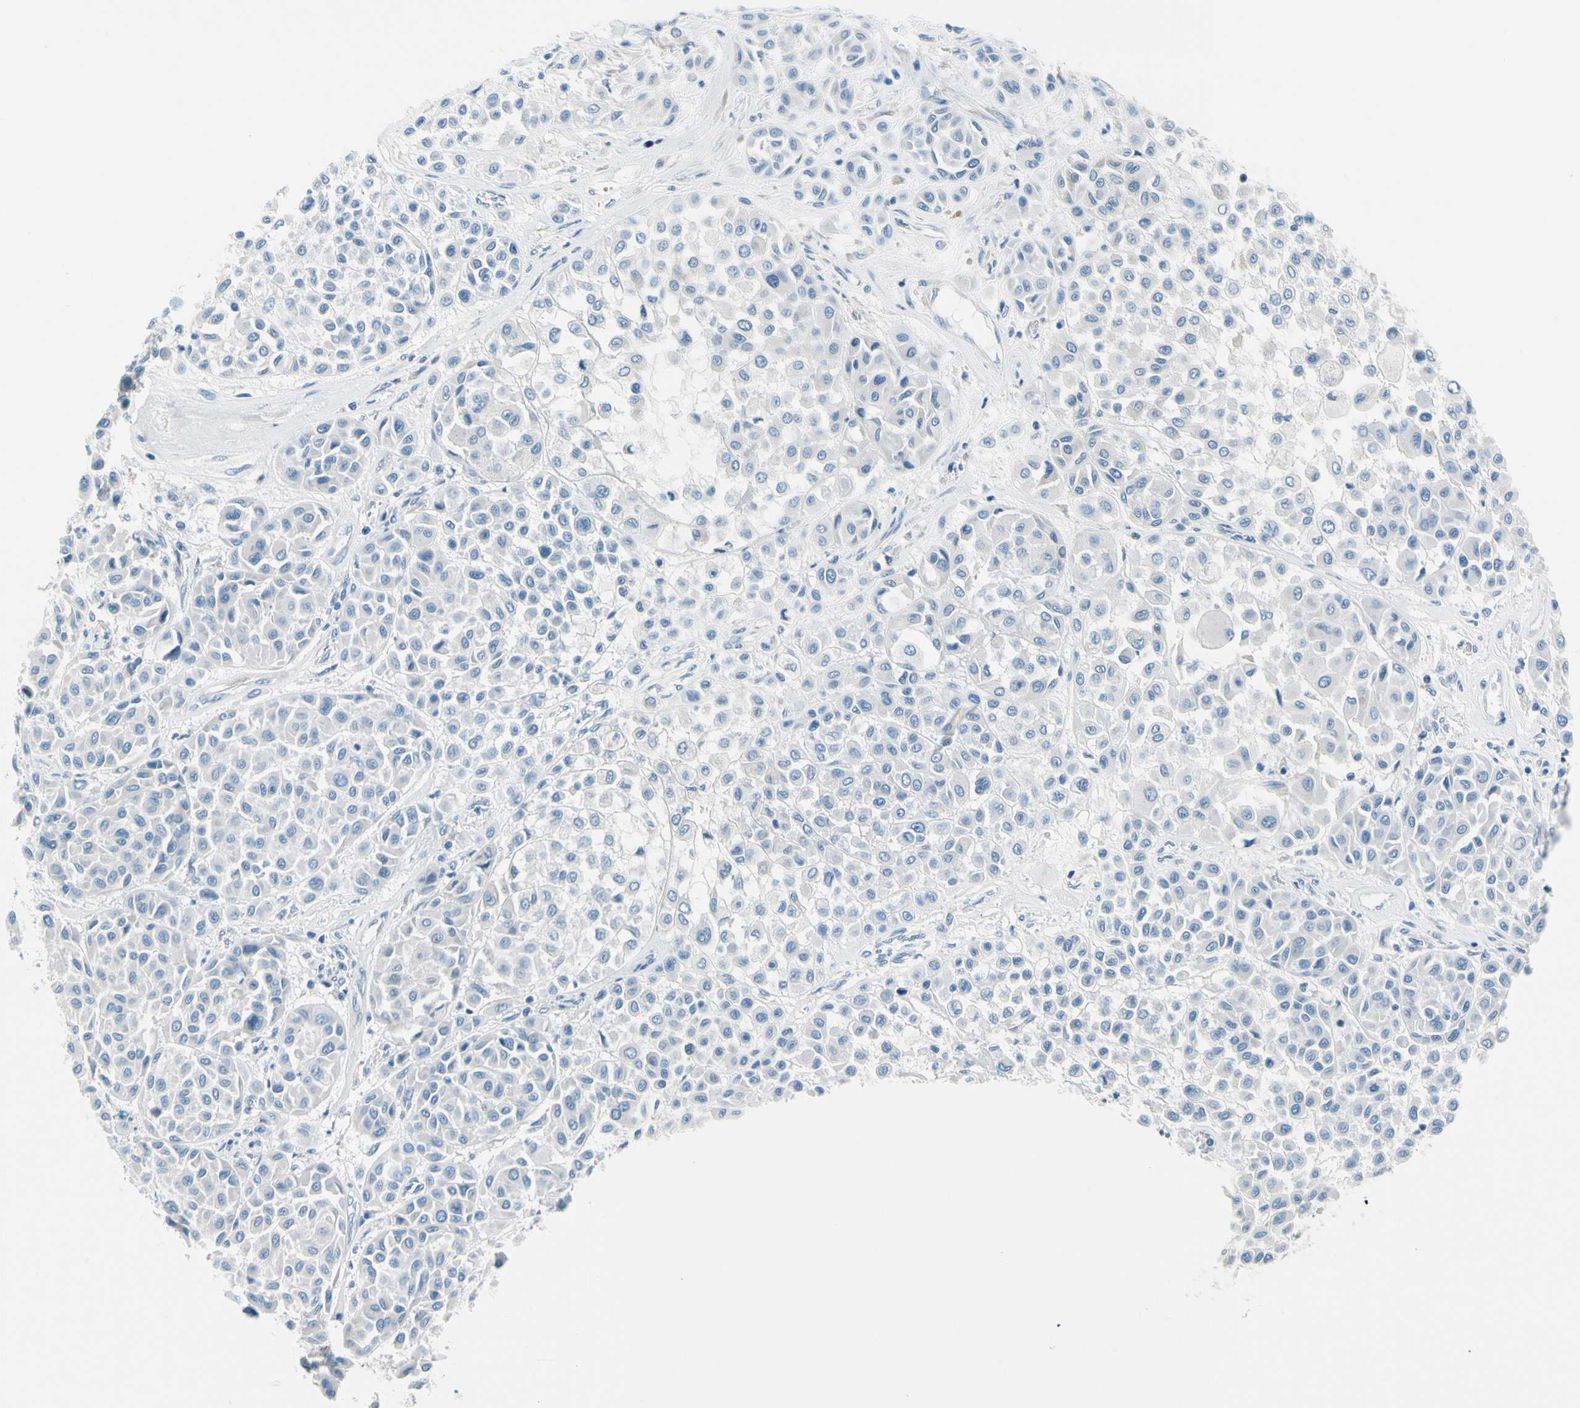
{"staining": {"intensity": "negative", "quantity": "none", "location": "none"}, "tissue": "melanoma", "cell_type": "Tumor cells", "image_type": "cancer", "snomed": [{"axis": "morphology", "description": "Malignant melanoma, Metastatic site"}, {"axis": "topography", "description": "Soft tissue"}], "caption": "High power microscopy micrograph of an immunohistochemistry photomicrograph of melanoma, revealing no significant positivity in tumor cells. (DAB IHC, high magnification).", "gene": "FCER2", "patient": {"sex": "male", "age": 41}}